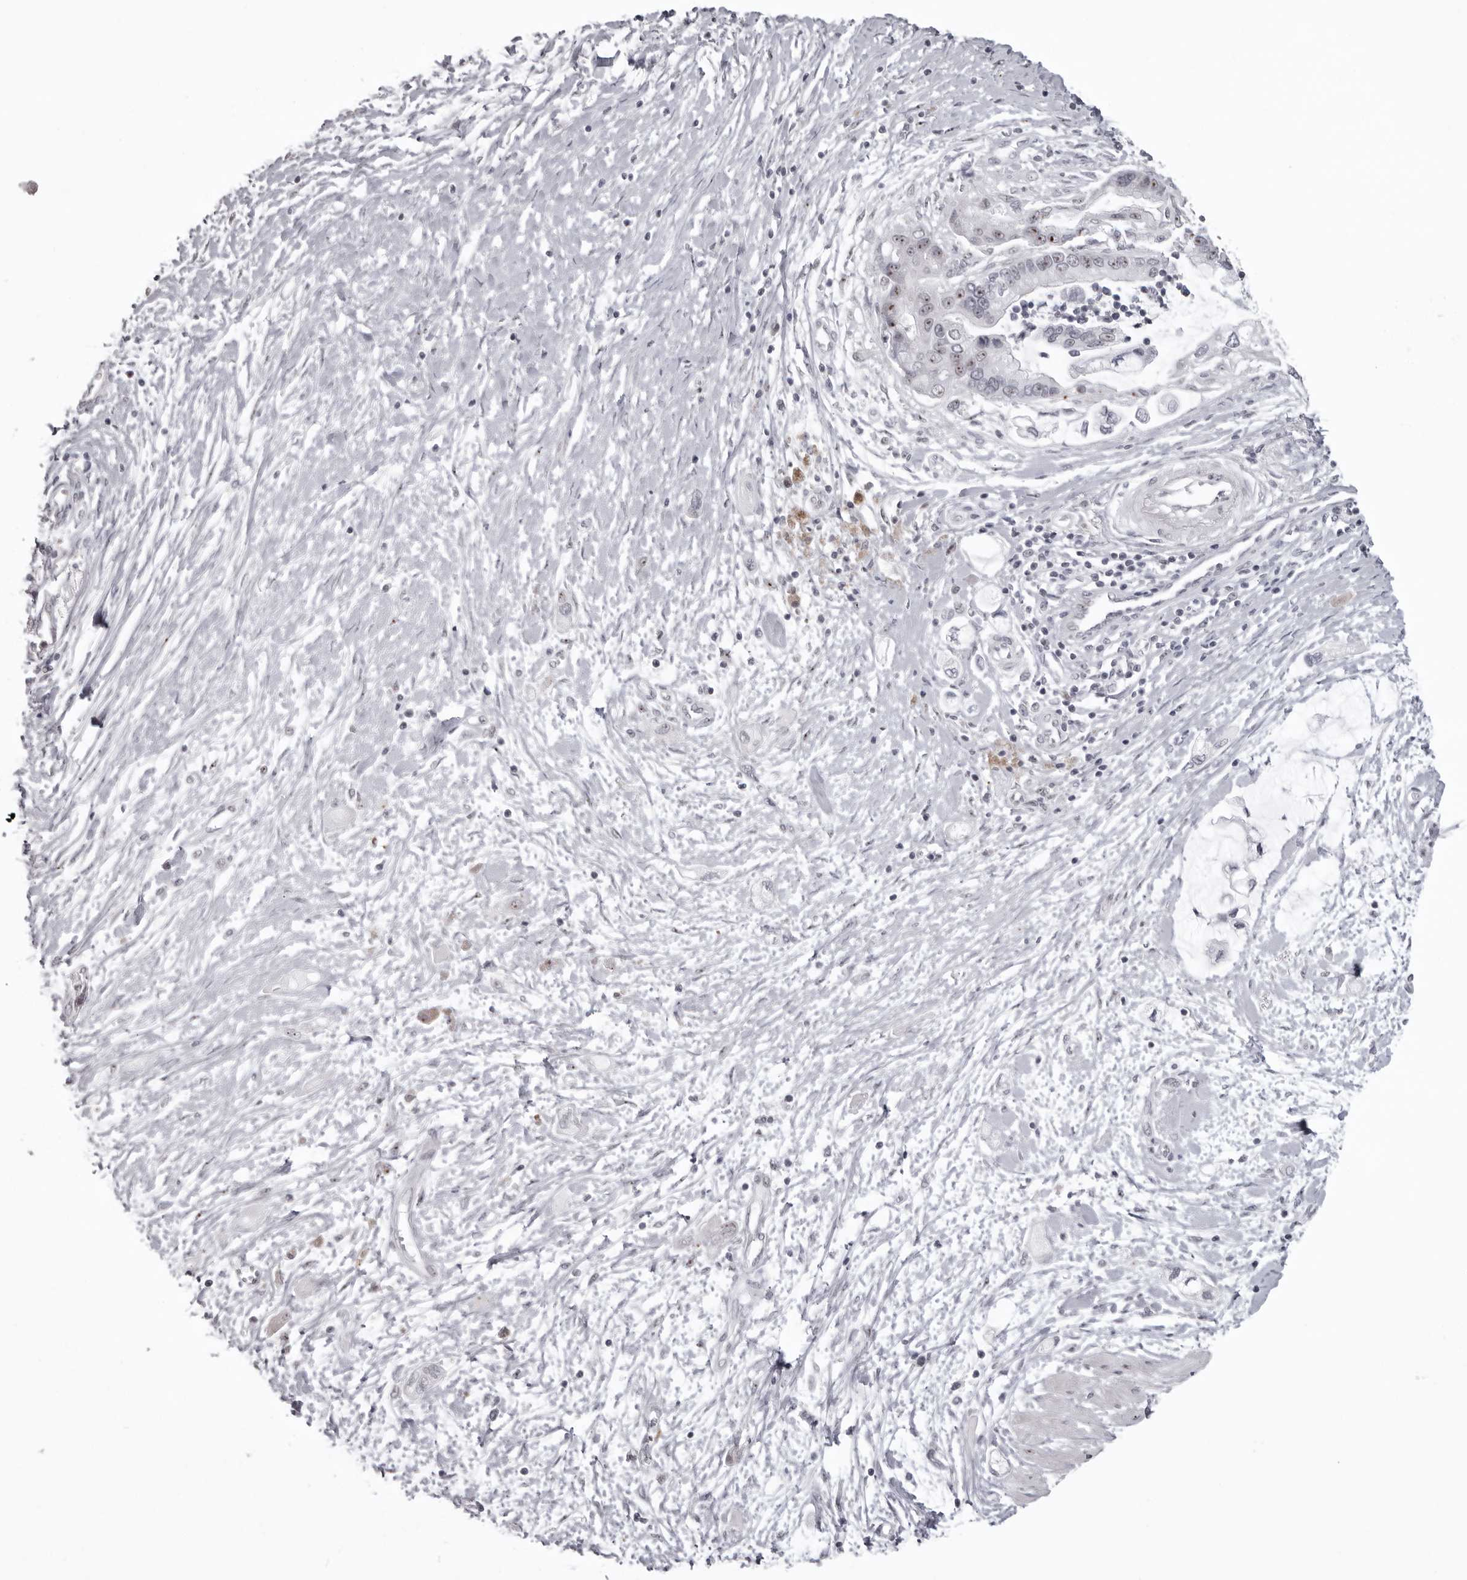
{"staining": {"intensity": "moderate", "quantity": "25%-75%", "location": "nuclear"}, "tissue": "pancreatic cancer", "cell_type": "Tumor cells", "image_type": "cancer", "snomed": [{"axis": "morphology", "description": "Adenocarcinoma, NOS"}, {"axis": "topography", "description": "Pancreas"}], "caption": "Immunohistochemistry histopathology image of neoplastic tissue: human adenocarcinoma (pancreatic) stained using immunohistochemistry shows medium levels of moderate protein expression localized specifically in the nuclear of tumor cells, appearing as a nuclear brown color.", "gene": "HELZ", "patient": {"sex": "male", "age": 59}}